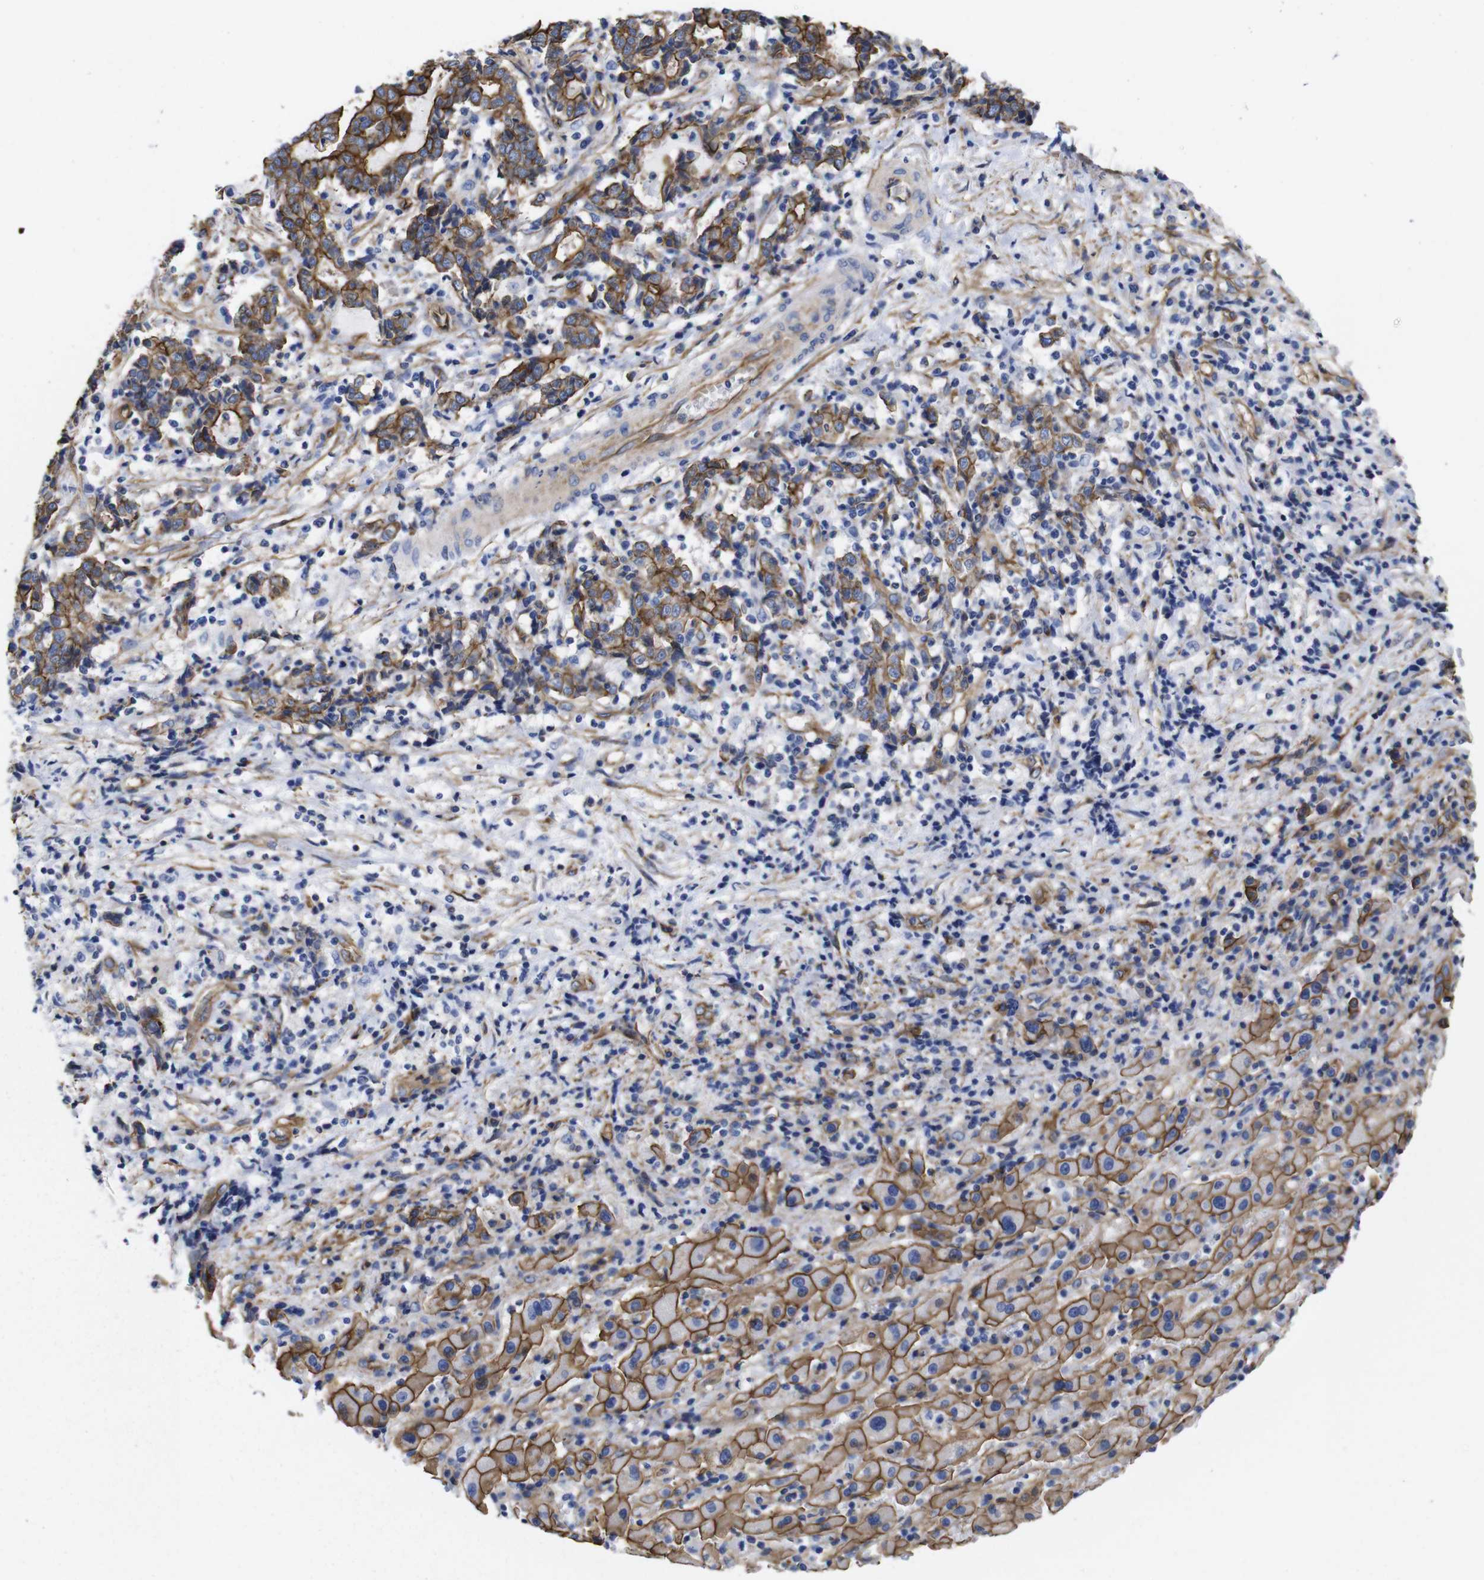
{"staining": {"intensity": "strong", "quantity": ">75%", "location": "cytoplasmic/membranous"}, "tissue": "liver cancer", "cell_type": "Tumor cells", "image_type": "cancer", "snomed": [{"axis": "morphology", "description": "Cholangiocarcinoma"}, {"axis": "topography", "description": "Liver"}], "caption": "DAB (3,3'-diaminobenzidine) immunohistochemical staining of liver cholangiocarcinoma exhibits strong cytoplasmic/membranous protein positivity in approximately >75% of tumor cells. (DAB IHC, brown staining for protein, blue staining for nuclei).", "gene": "SPTBN1", "patient": {"sex": "male", "age": 57}}